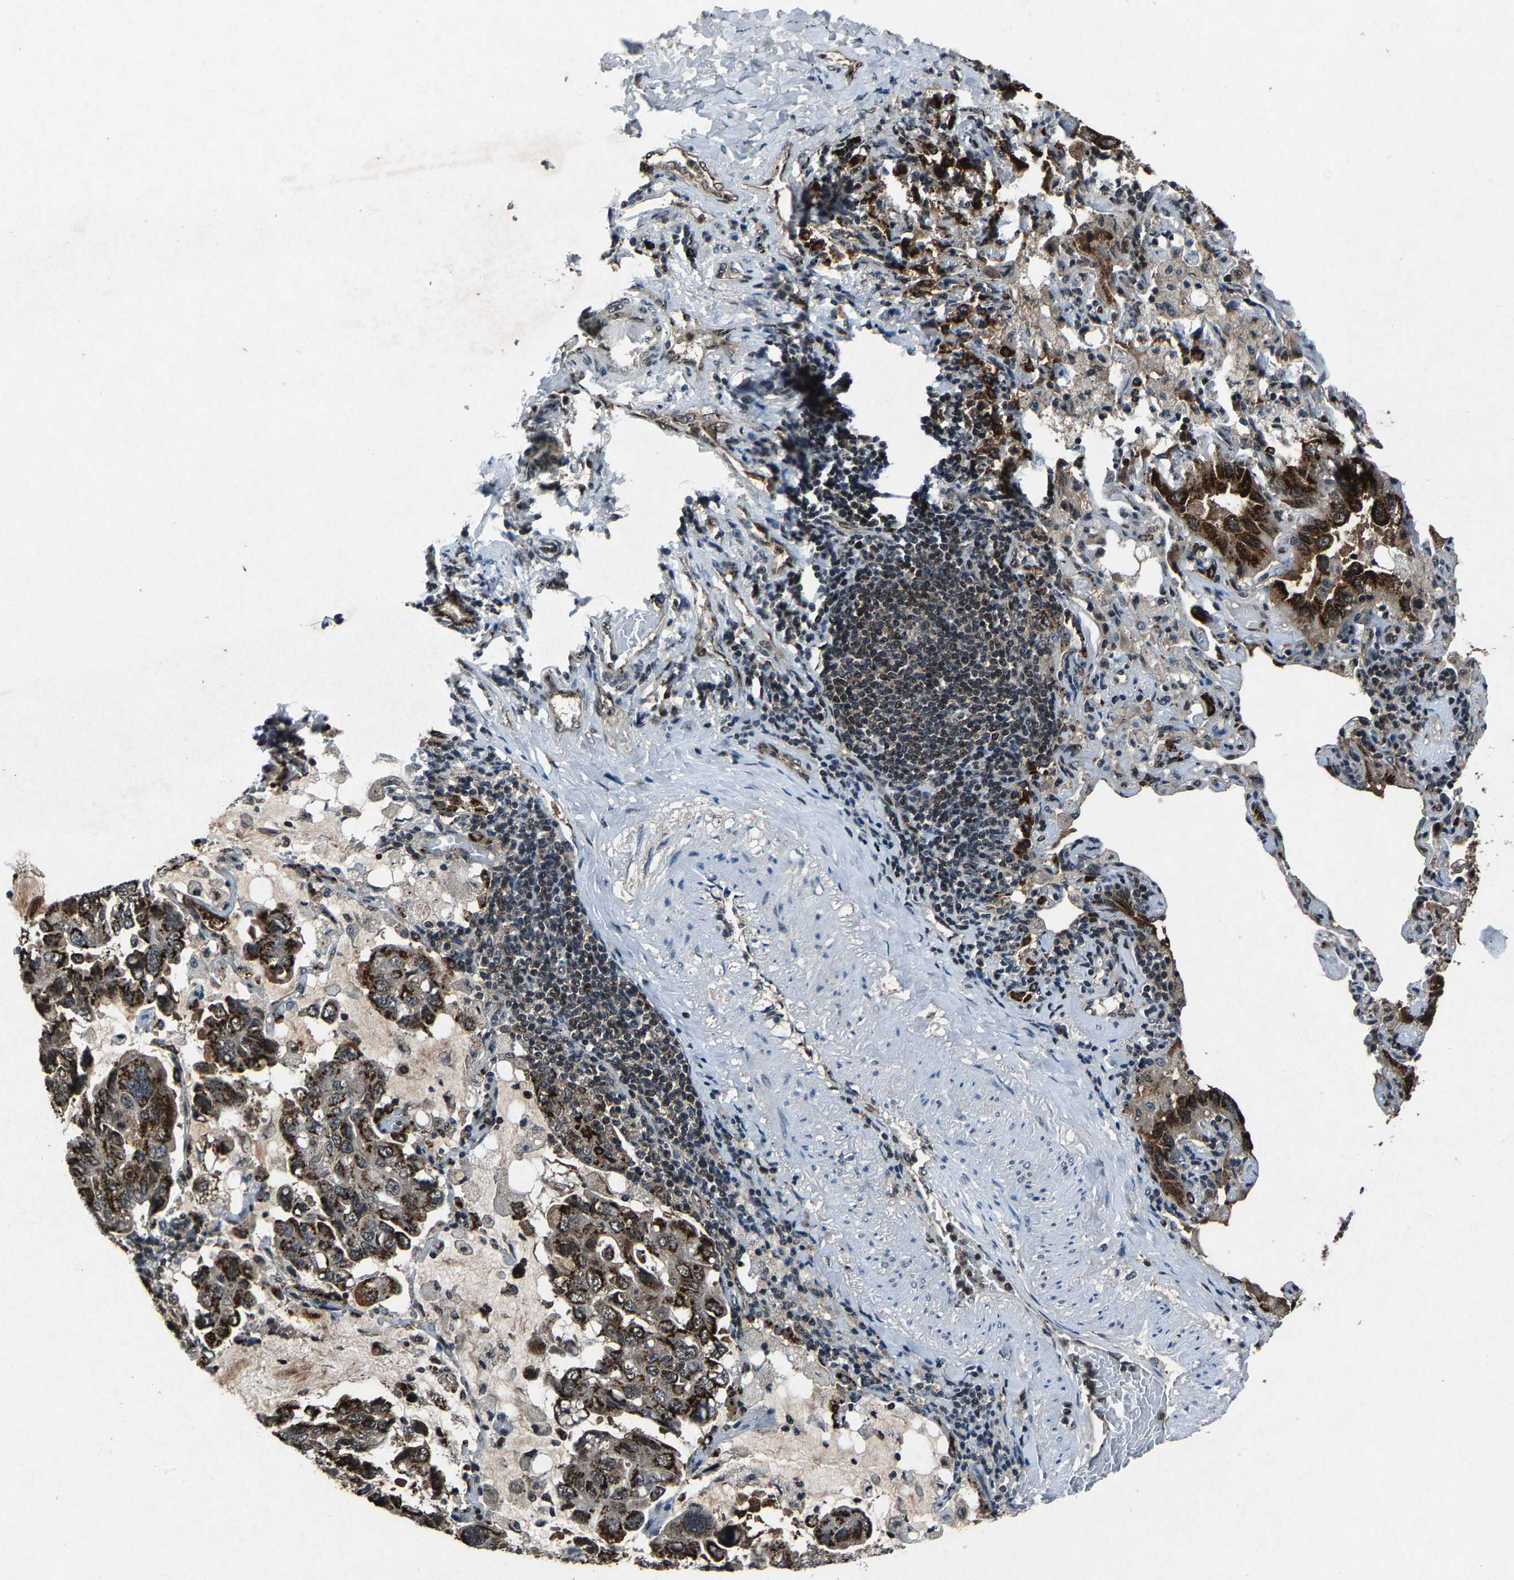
{"staining": {"intensity": "strong", "quantity": ">75%", "location": "cytoplasmic/membranous,nuclear"}, "tissue": "lung cancer", "cell_type": "Tumor cells", "image_type": "cancer", "snomed": [{"axis": "morphology", "description": "Adenocarcinoma, NOS"}, {"axis": "topography", "description": "Lung"}], "caption": "This is an image of IHC staining of lung cancer, which shows strong positivity in the cytoplasmic/membranous and nuclear of tumor cells.", "gene": "ATXN3", "patient": {"sex": "male", "age": 64}}